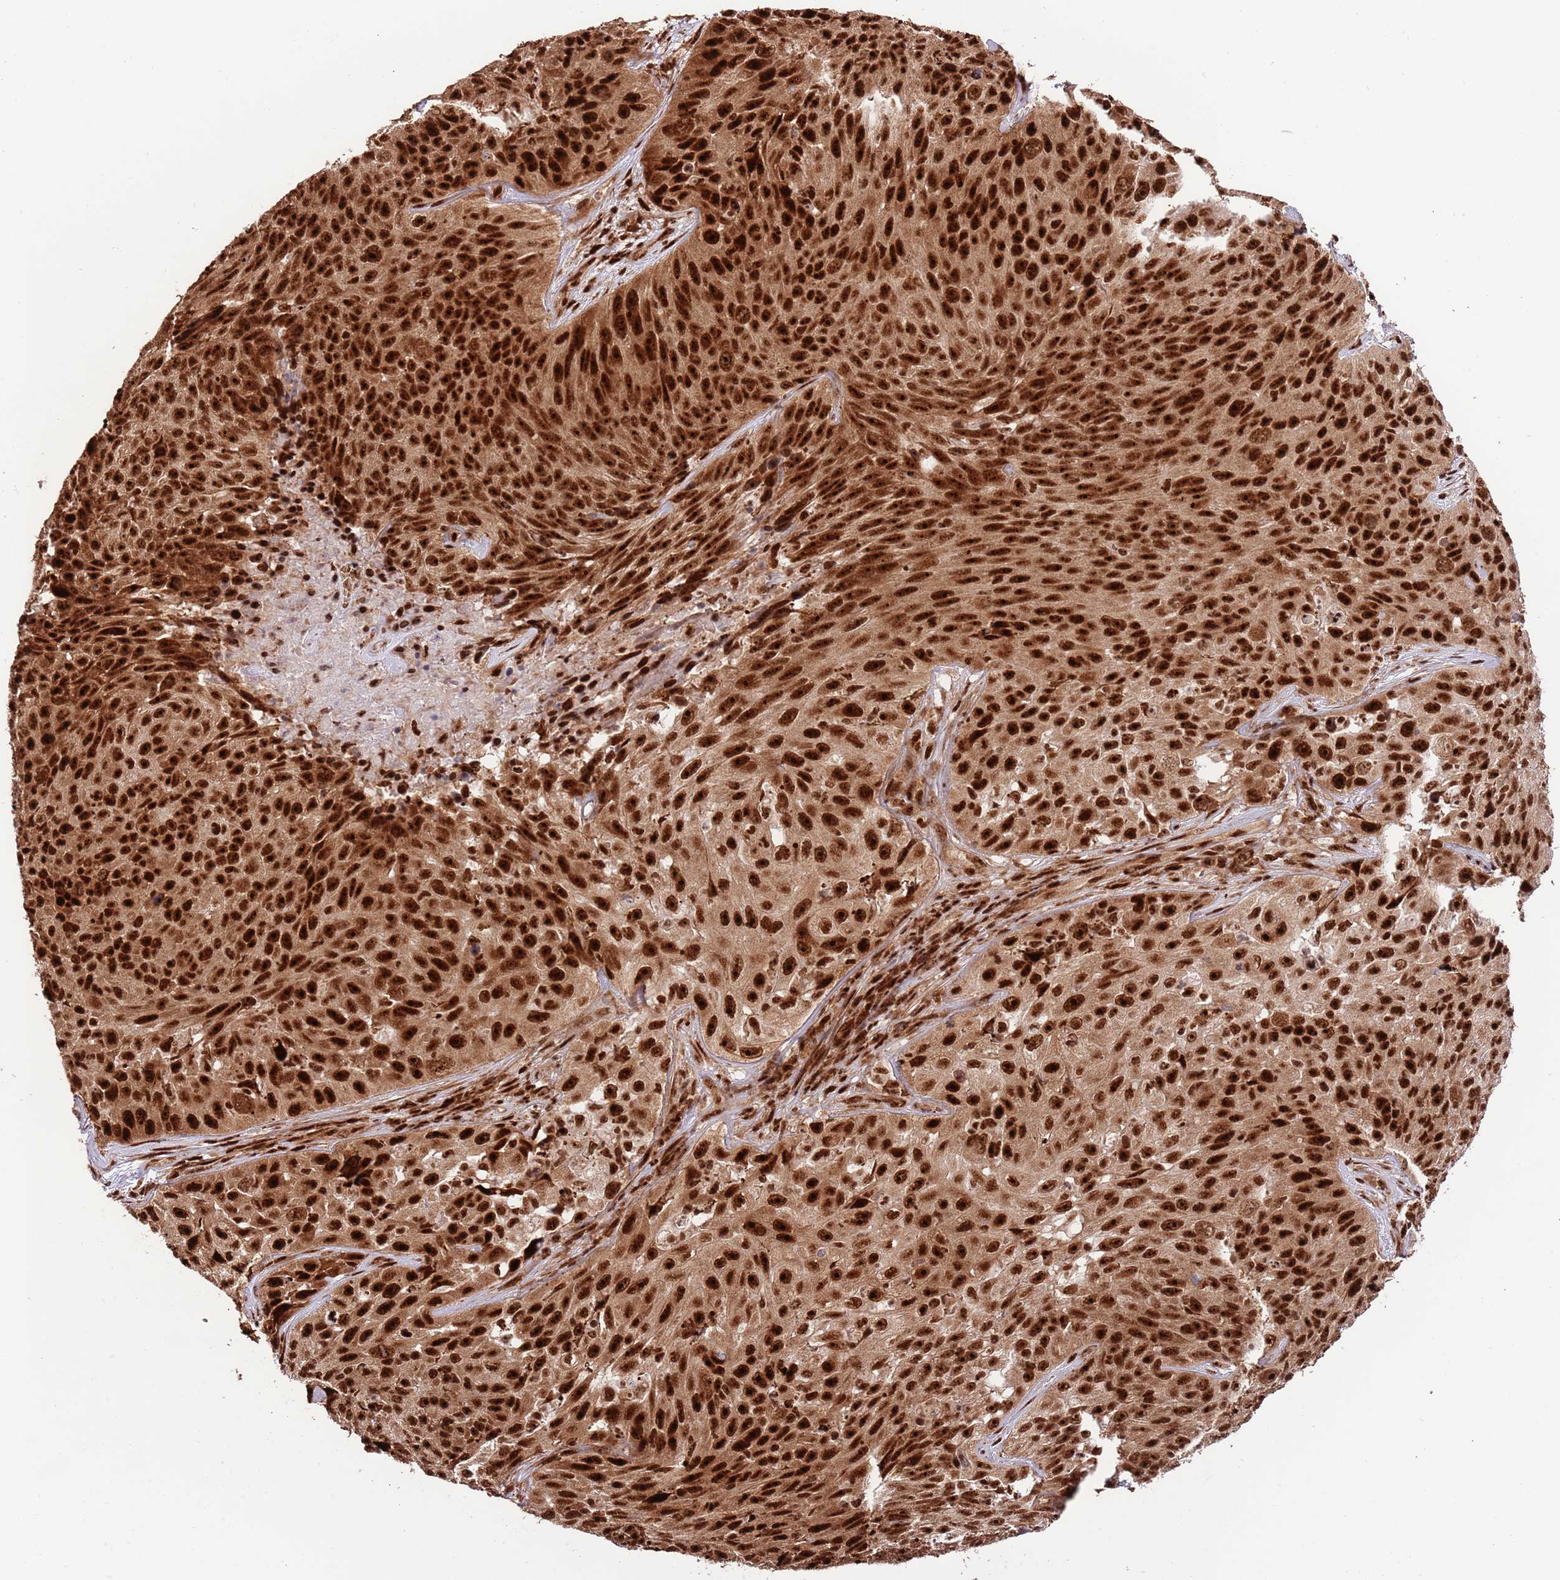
{"staining": {"intensity": "strong", "quantity": ">75%", "location": "cytoplasmic/membranous,nuclear"}, "tissue": "skin cancer", "cell_type": "Tumor cells", "image_type": "cancer", "snomed": [{"axis": "morphology", "description": "Squamous cell carcinoma, NOS"}, {"axis": "topography", "description": "Skin"}], "caption": "Skin cancer (squamous cell carcinoma) stained for a protein reveals strong cytoplasmic/membranous and nuclear positivity in tumor cells. (DAB (3,3'-diaminobenzidine) IHC, brown staining for protein, blue staining for nuclei).", "gene": "RIF1", "patient": {"sex": "female", "age": 87}}